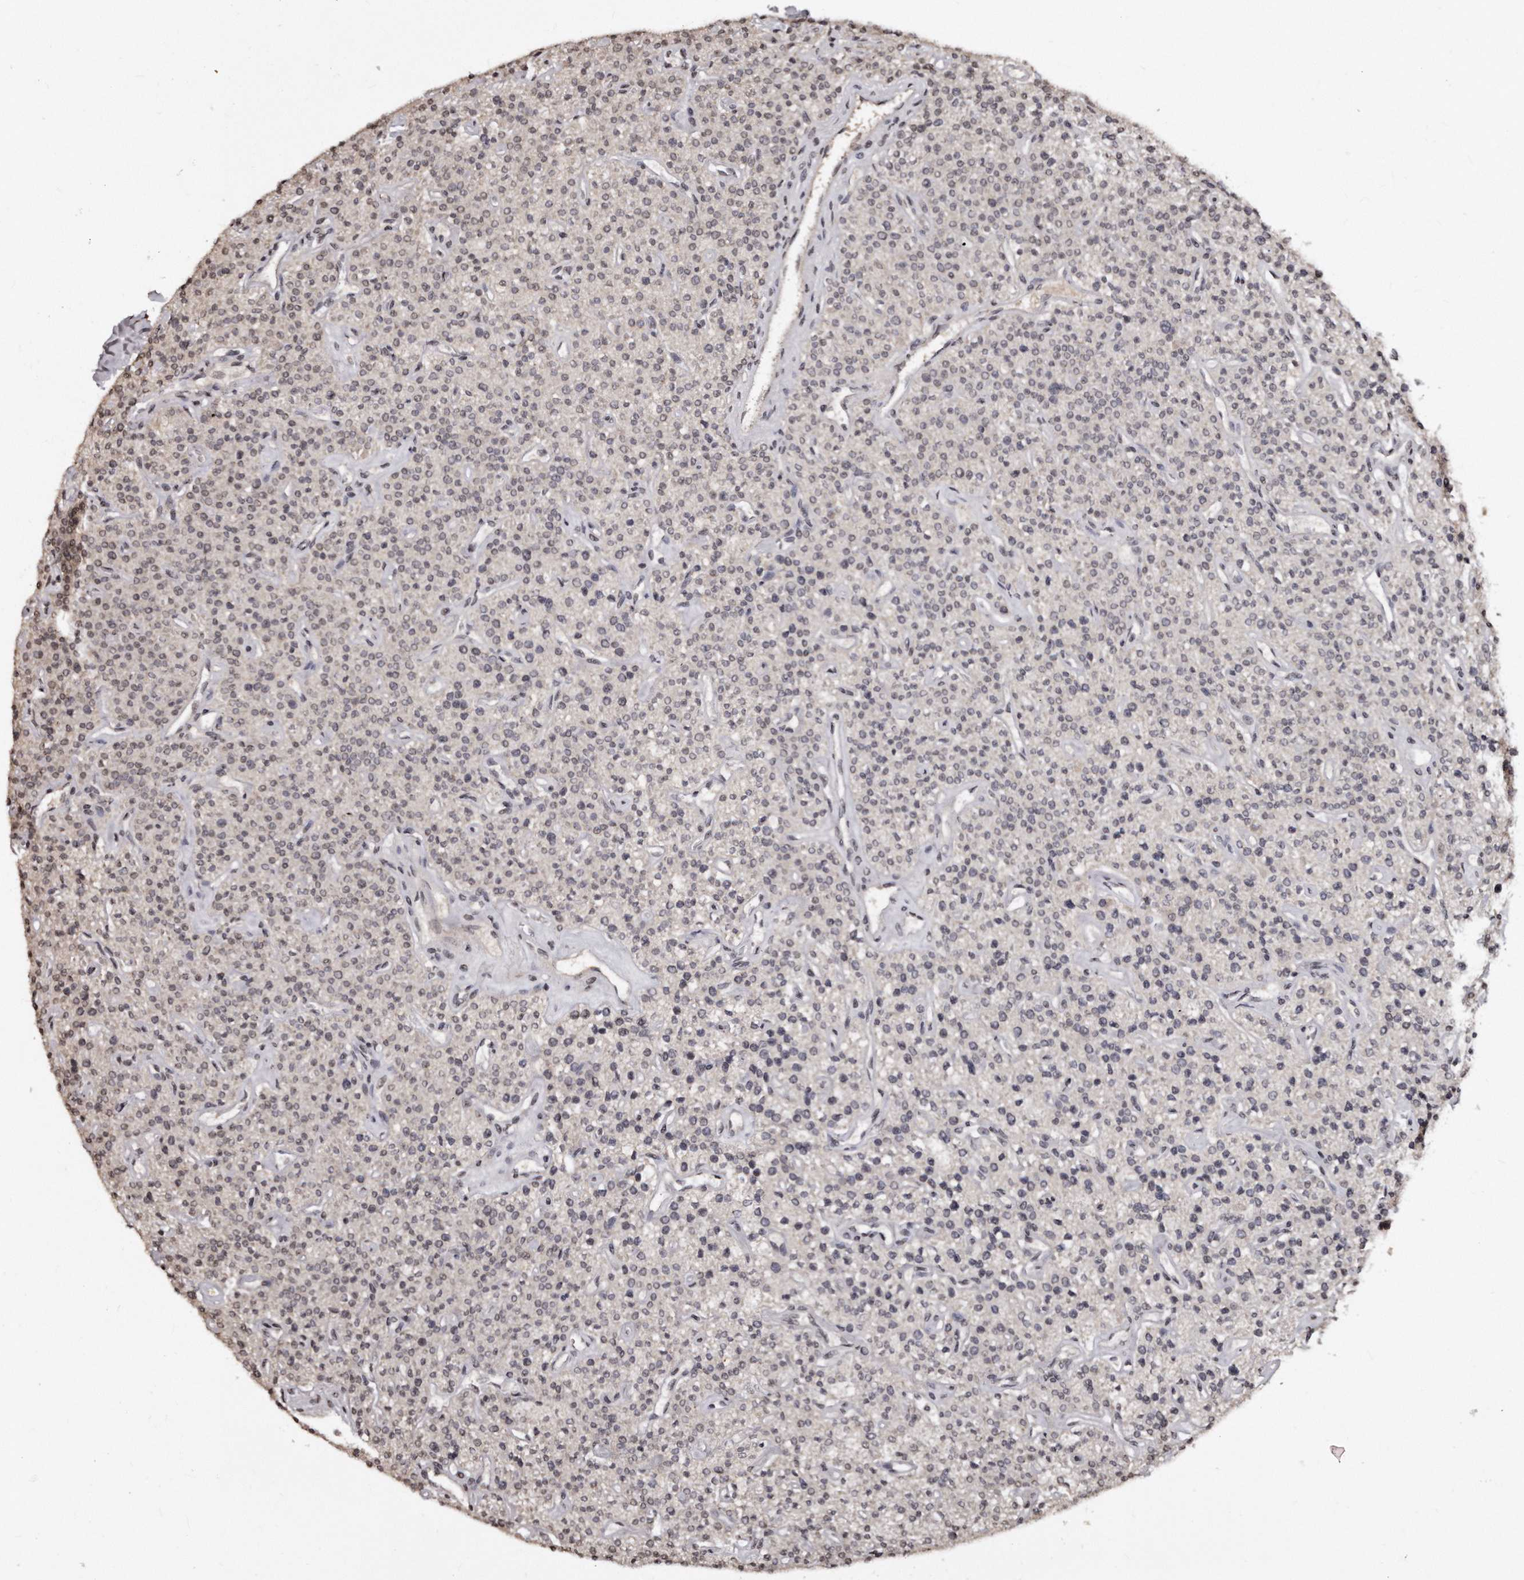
{"staining": {"intensity": "weak", "quantity": "25%-75%", "location": "cytoplasmic/membranous"}, "tissue": "parathyroid gland", "cell_type": "Glandular cells", "image_type": "normal", "snomed": [{"axis": "morphology", "description": "Normal tissue, NOS"}, {"axis": "topography", "description": "Parathyroid gland"}], "caption": "Immunohistochemistry (IHC) image of unremarkable human parathyroid gland stained for a protein (brown), which reveals low levels of weak cytoplasmic/membranous positivity in about 25%-75% of glandular cells.", "gene": "TSHR", "patient": {"sex": "male", "age": 46}}